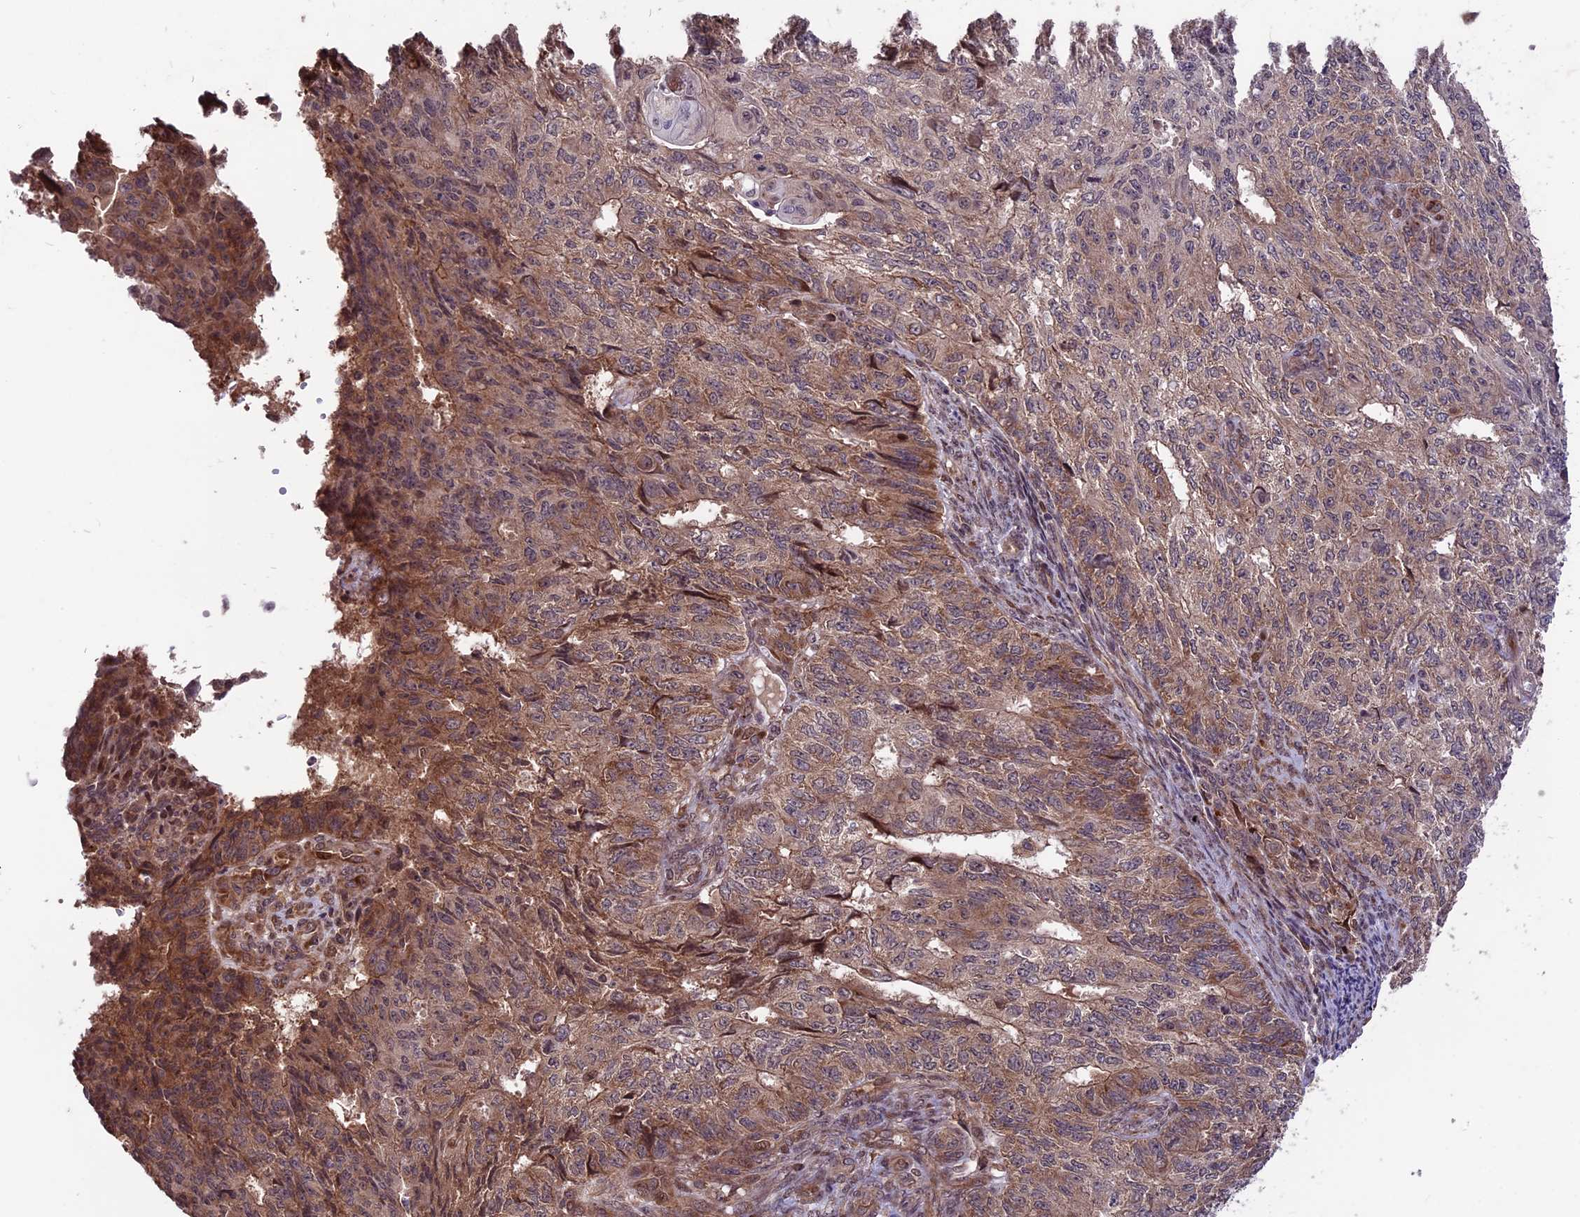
{"staining": {"intensity": "moderate", "quantity": ">75%", "location": "cytoplasmic/membranous"}, "tissue": "endometrial cancer", "cell_type": "Tumor cells", "image_type": "cancer", "snomed": [{"axis": "morphology", "description": "Adenocarcinoma, NOS"}, {"axis": "topography", "description": "Endometrium"}], "caption": "High-magnification brightfield microscopy of adenocarcinoma (endometrial) stained with DAB (3,3'-diaminobenzidine) (brown) and counterstained with hematoxylin (blue). tumor cells exhibit moderate cytoplasmic/membranous staining is identified in approximately>75% of cells. The protein of interest is stained brown, and the nuclei are stained in blue (DAB (3,3'-diaminobenzidine) IHC with brightfield microscopy, high magnification).", "gene": "ZNF598", "patient": {"sex": "female", "age": 32}}